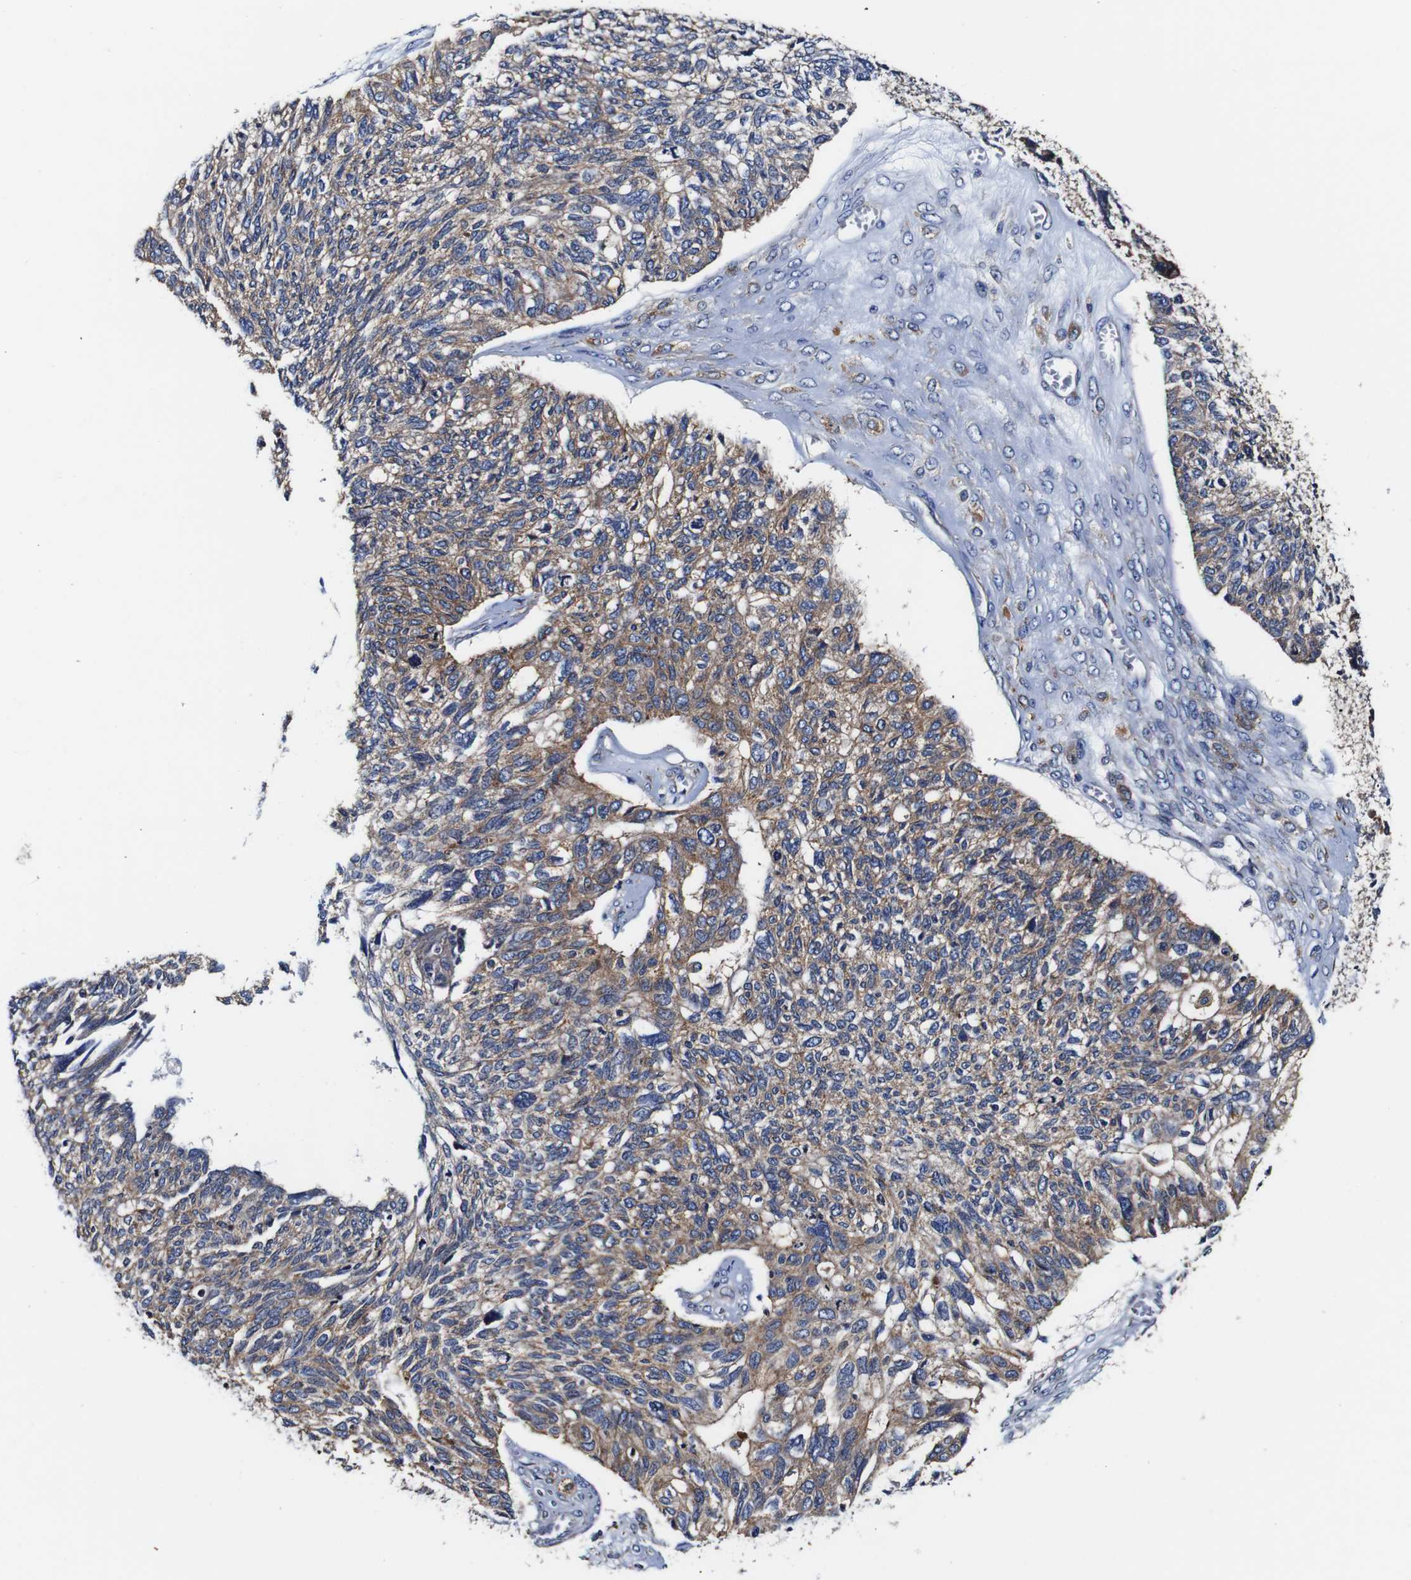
{"staining": {"intensity": "moderate", "quantity": ">75%", "location": "cytoplasmic/membranous"}, "tissue": "ovarian cancer", "cell_type": "Tumor cells", "image_type": "cancer", "snomed": [{"axis": "morphology", "description": "Cystadenocarcinoma, serous, NOS"}, {"axis": "topography", "description": "Ovary"}], "caption": "IHC histopathology image of human ovarian cancer (serous cystadenocarcinoma) stained for a protein (brown), which displays medium levels of moderate cytoplasmic/membranous positivity in about >75% of tumor cells.", "gene": "PDCD6IP", "patient": {"sex": "female", "age": 79}}